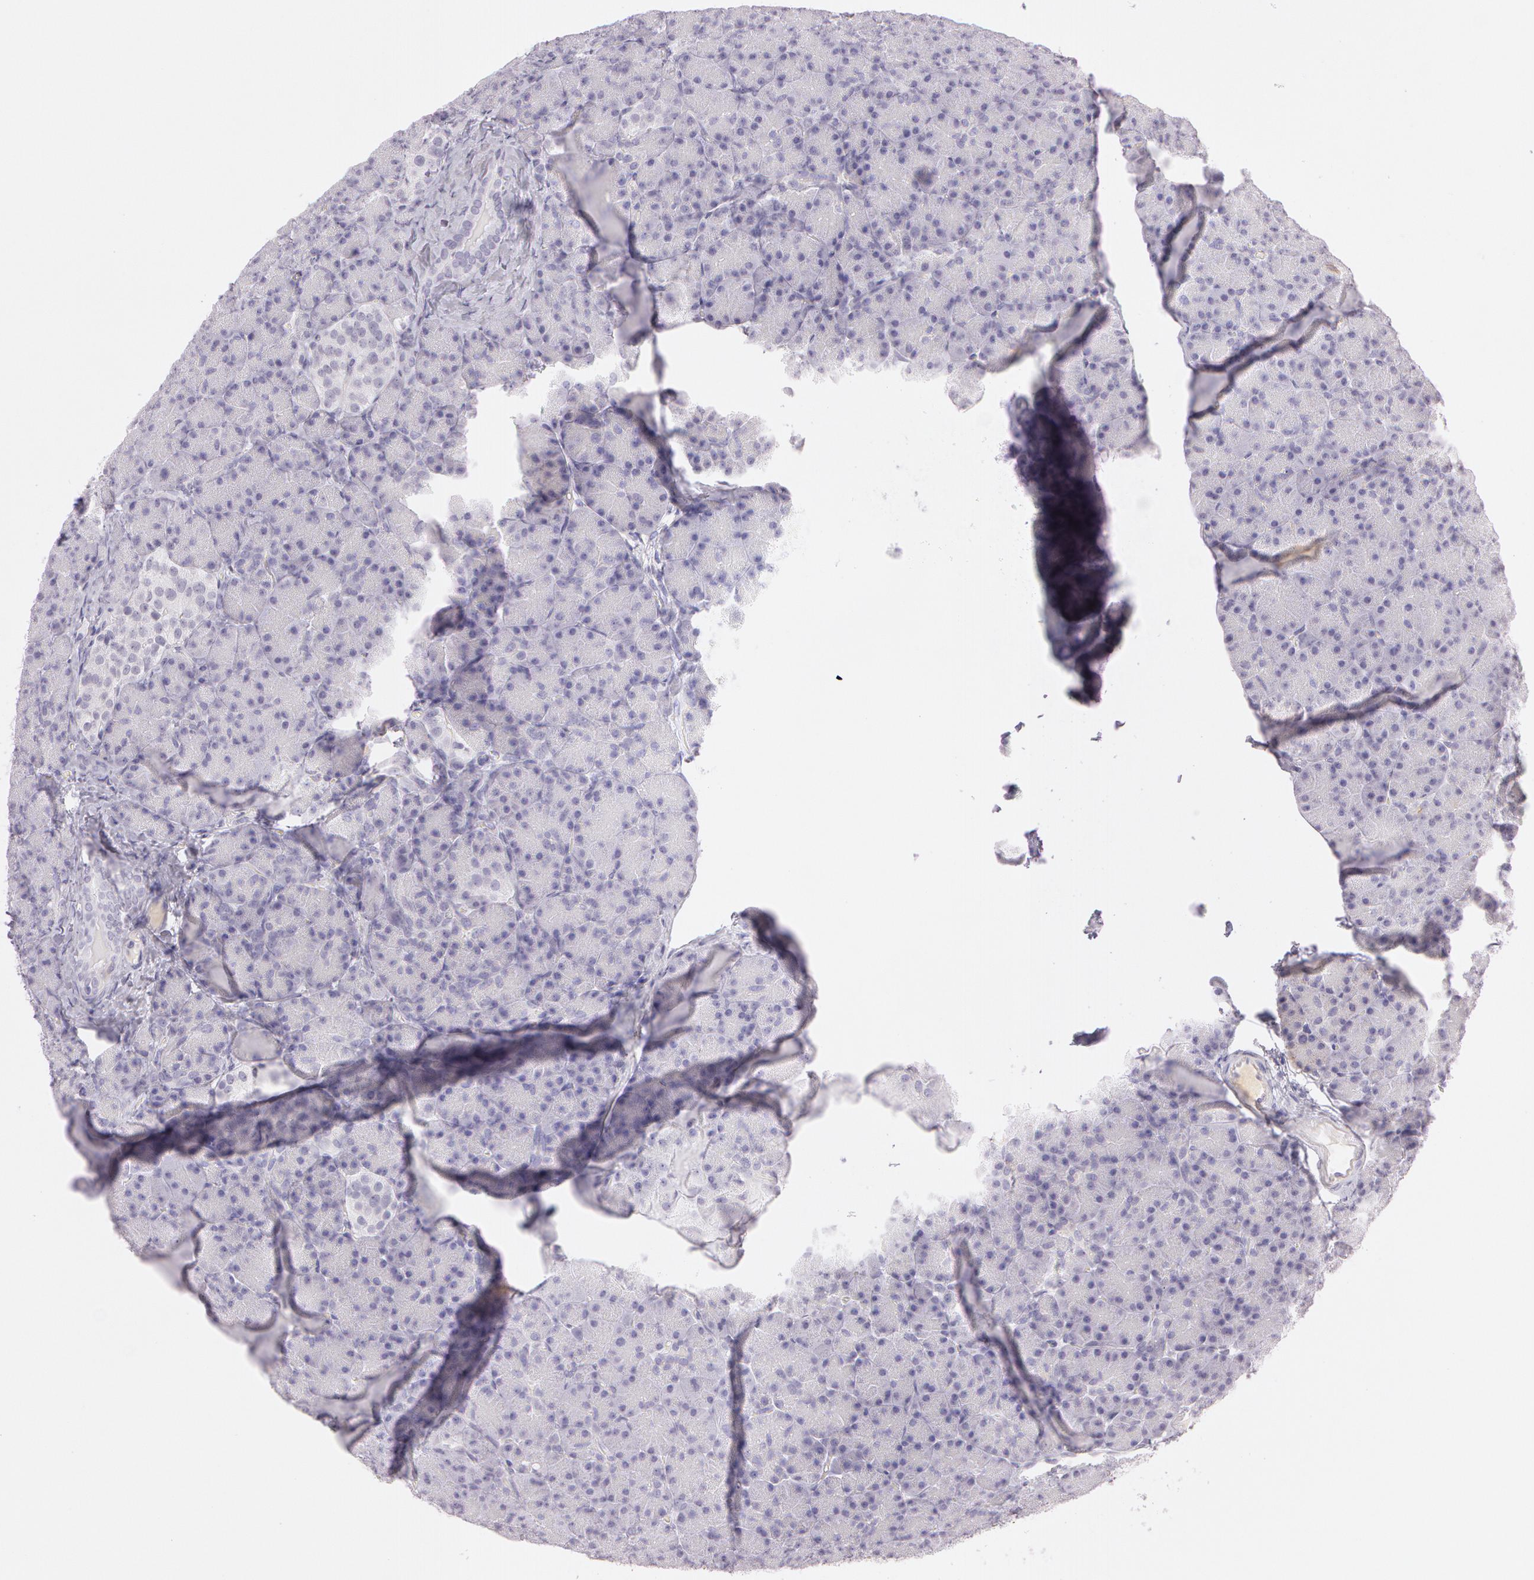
{"staining": {"intensity": "negative", "quantity": "none", "location": "none"}, "tissue": "pancreas", "cell_type": "Exocrine glandular cells", "image_type": "normal", "snomed": [{"axis": "morphology", "description": "Normal tissue, NOS"}, {"axis": "topography", "description": "Pancreas"}], "caption": "This is a photomicrograph of immunohistochemistry staining of normal pancreas, which shows no expression in exocrine glandular cells.", "gene": "OTC", "patient": {"sex": "female", "age": 43}}